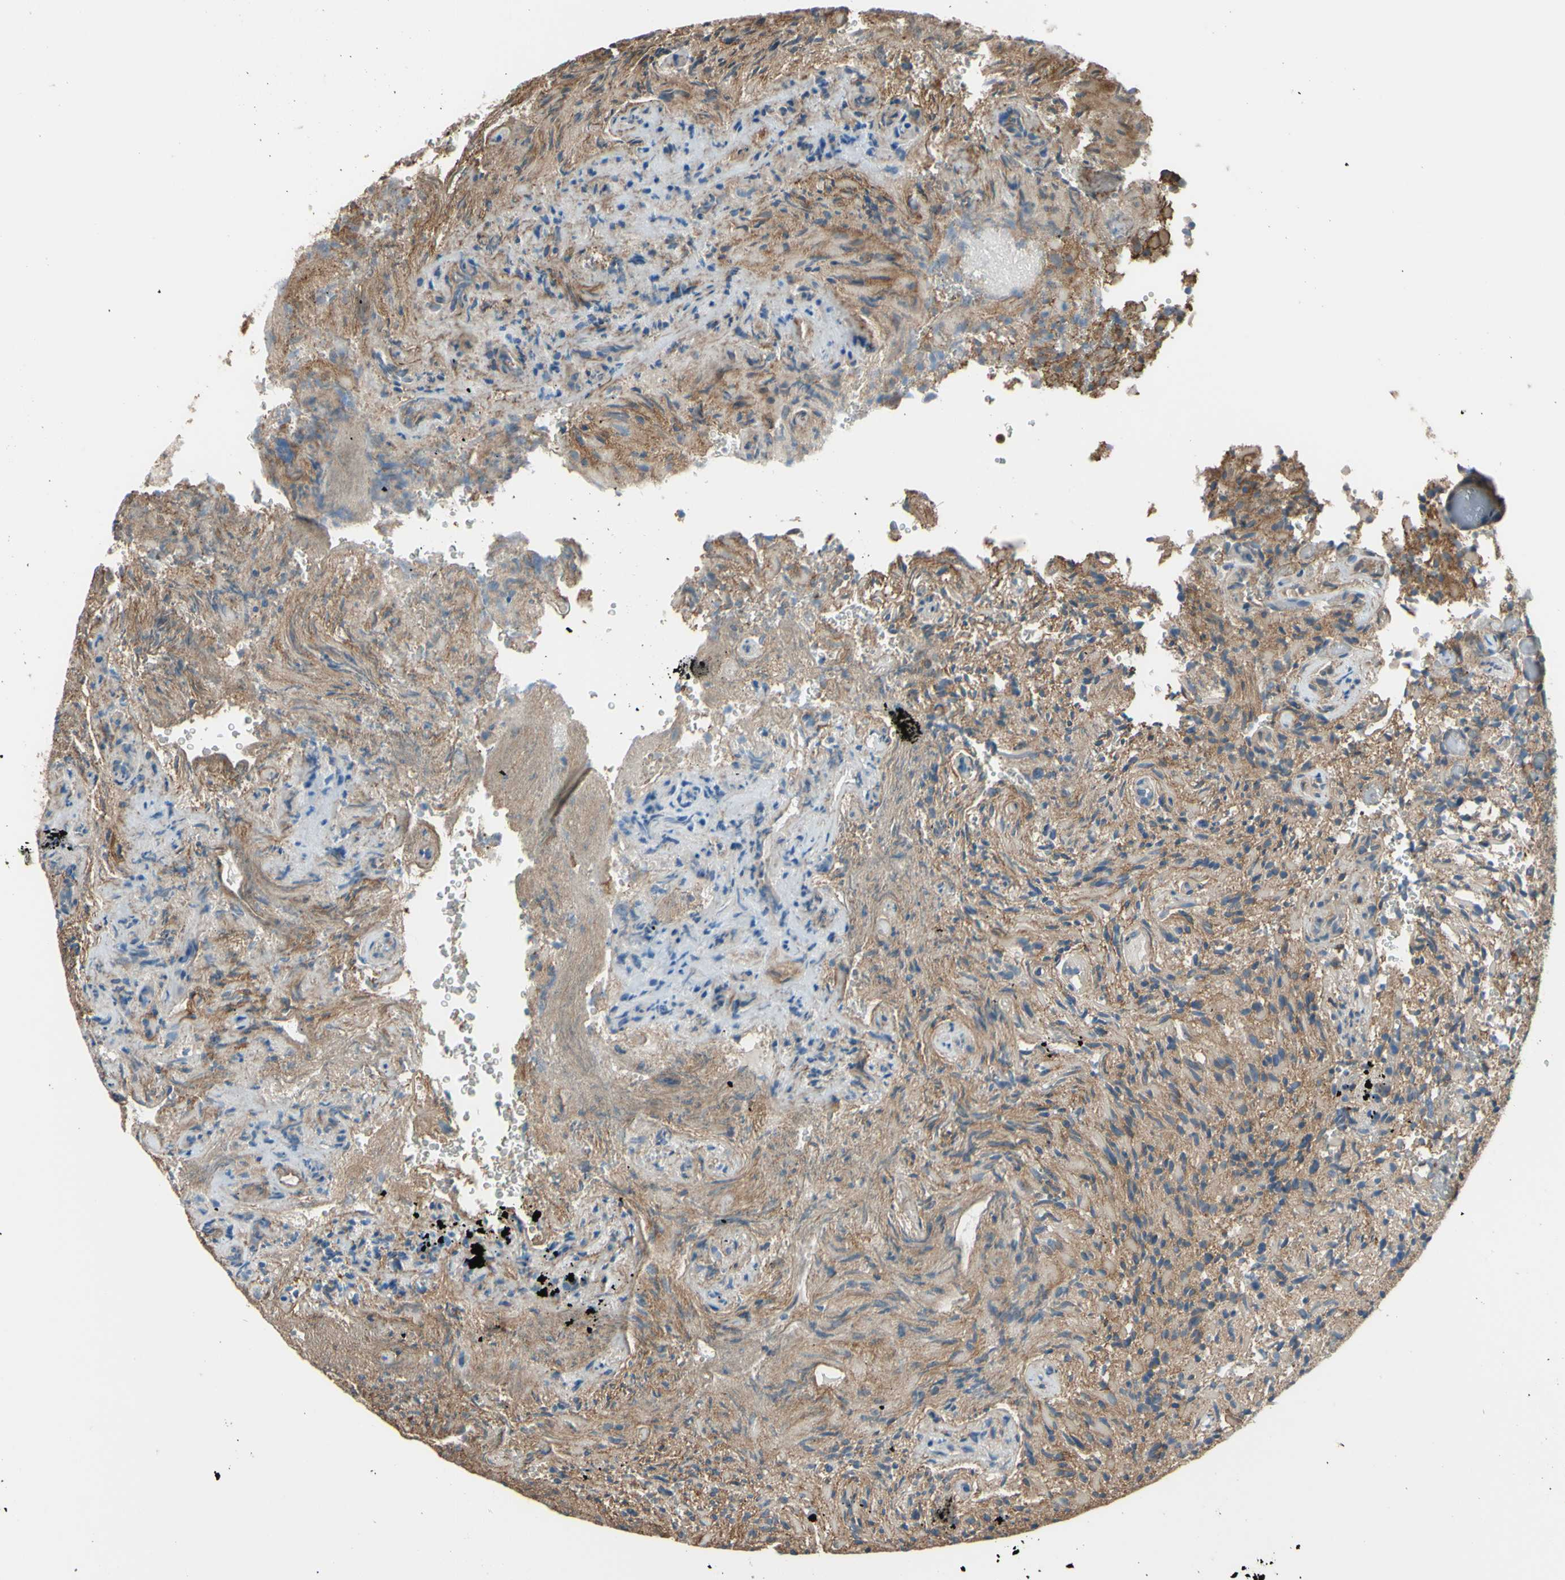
{"staining": {"intensity": "negative", "quantity": "none", "location": "none"}, "tissue": "glioma", "cell_type": "Tumor cells", "image_type": "cancer", "snomed": [{"axis": "morphology", "description": "Glioma, malignant, High grade"}, {"axis": "topography", "description": "Brain"}], "caption": "IHC of glioma reveals no staining in tumor cells.", "gene": "ADD1", "patient": {"sex": "male", "age": 71}}